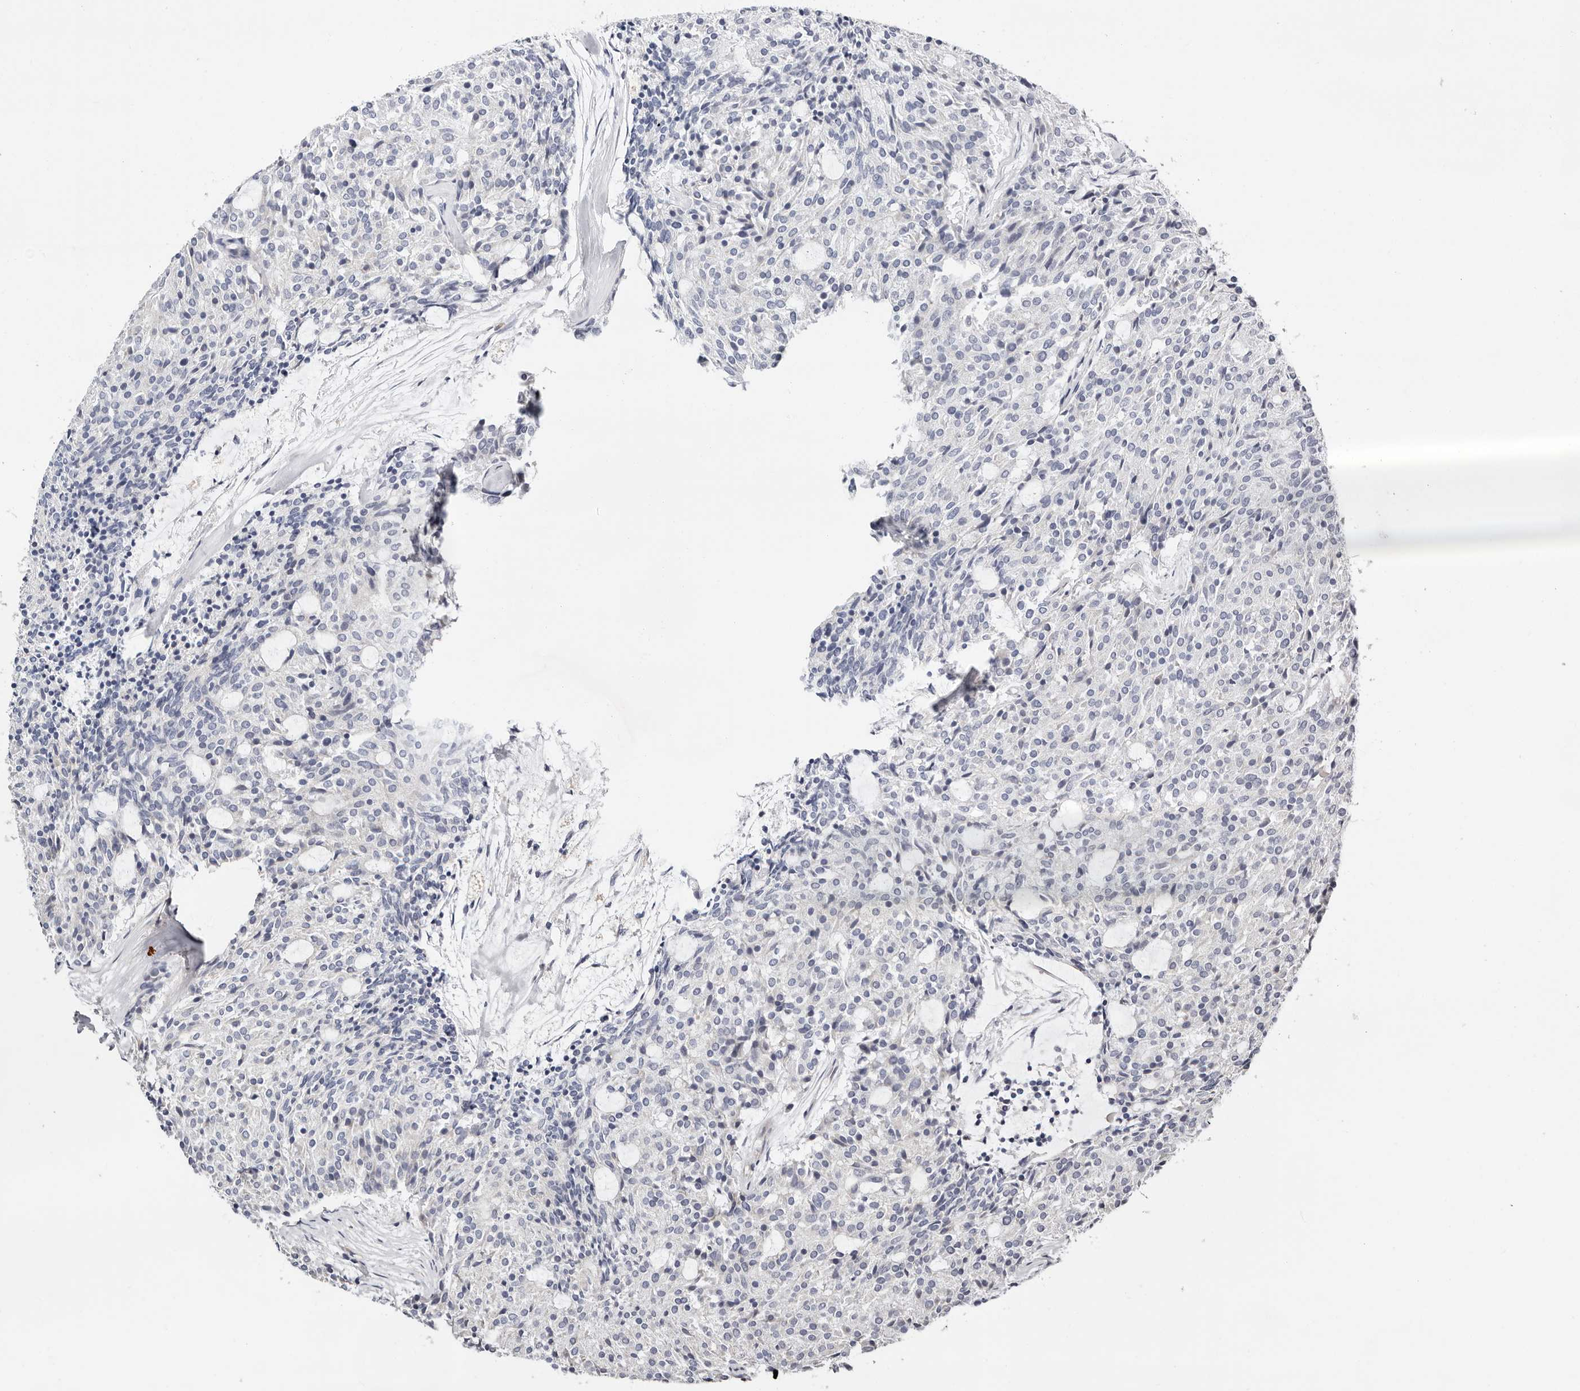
{"staining": {"intensity": "negative", "quantity": "none", "location": "none"}, "tissue": "carcinoid", "cell_type": "Tumor cells", "image_type": "cancer", "snomed": [{"axis": "morphology", "description": "Carcinoid, malignant, NOS"}, {"axis": "topography", "description": "Pancreas"}], "caption": "The IHC micrograph has no significant positivity in tumor cells of carcinoid tissue. The staining was performed using DAB to visualize the protein expression in brown, while the nuclei were stained in blue with hematoxylin (Magnification: 20x).", "gene": "MACF1", "patient": {"sex": "female", "age": 54}}